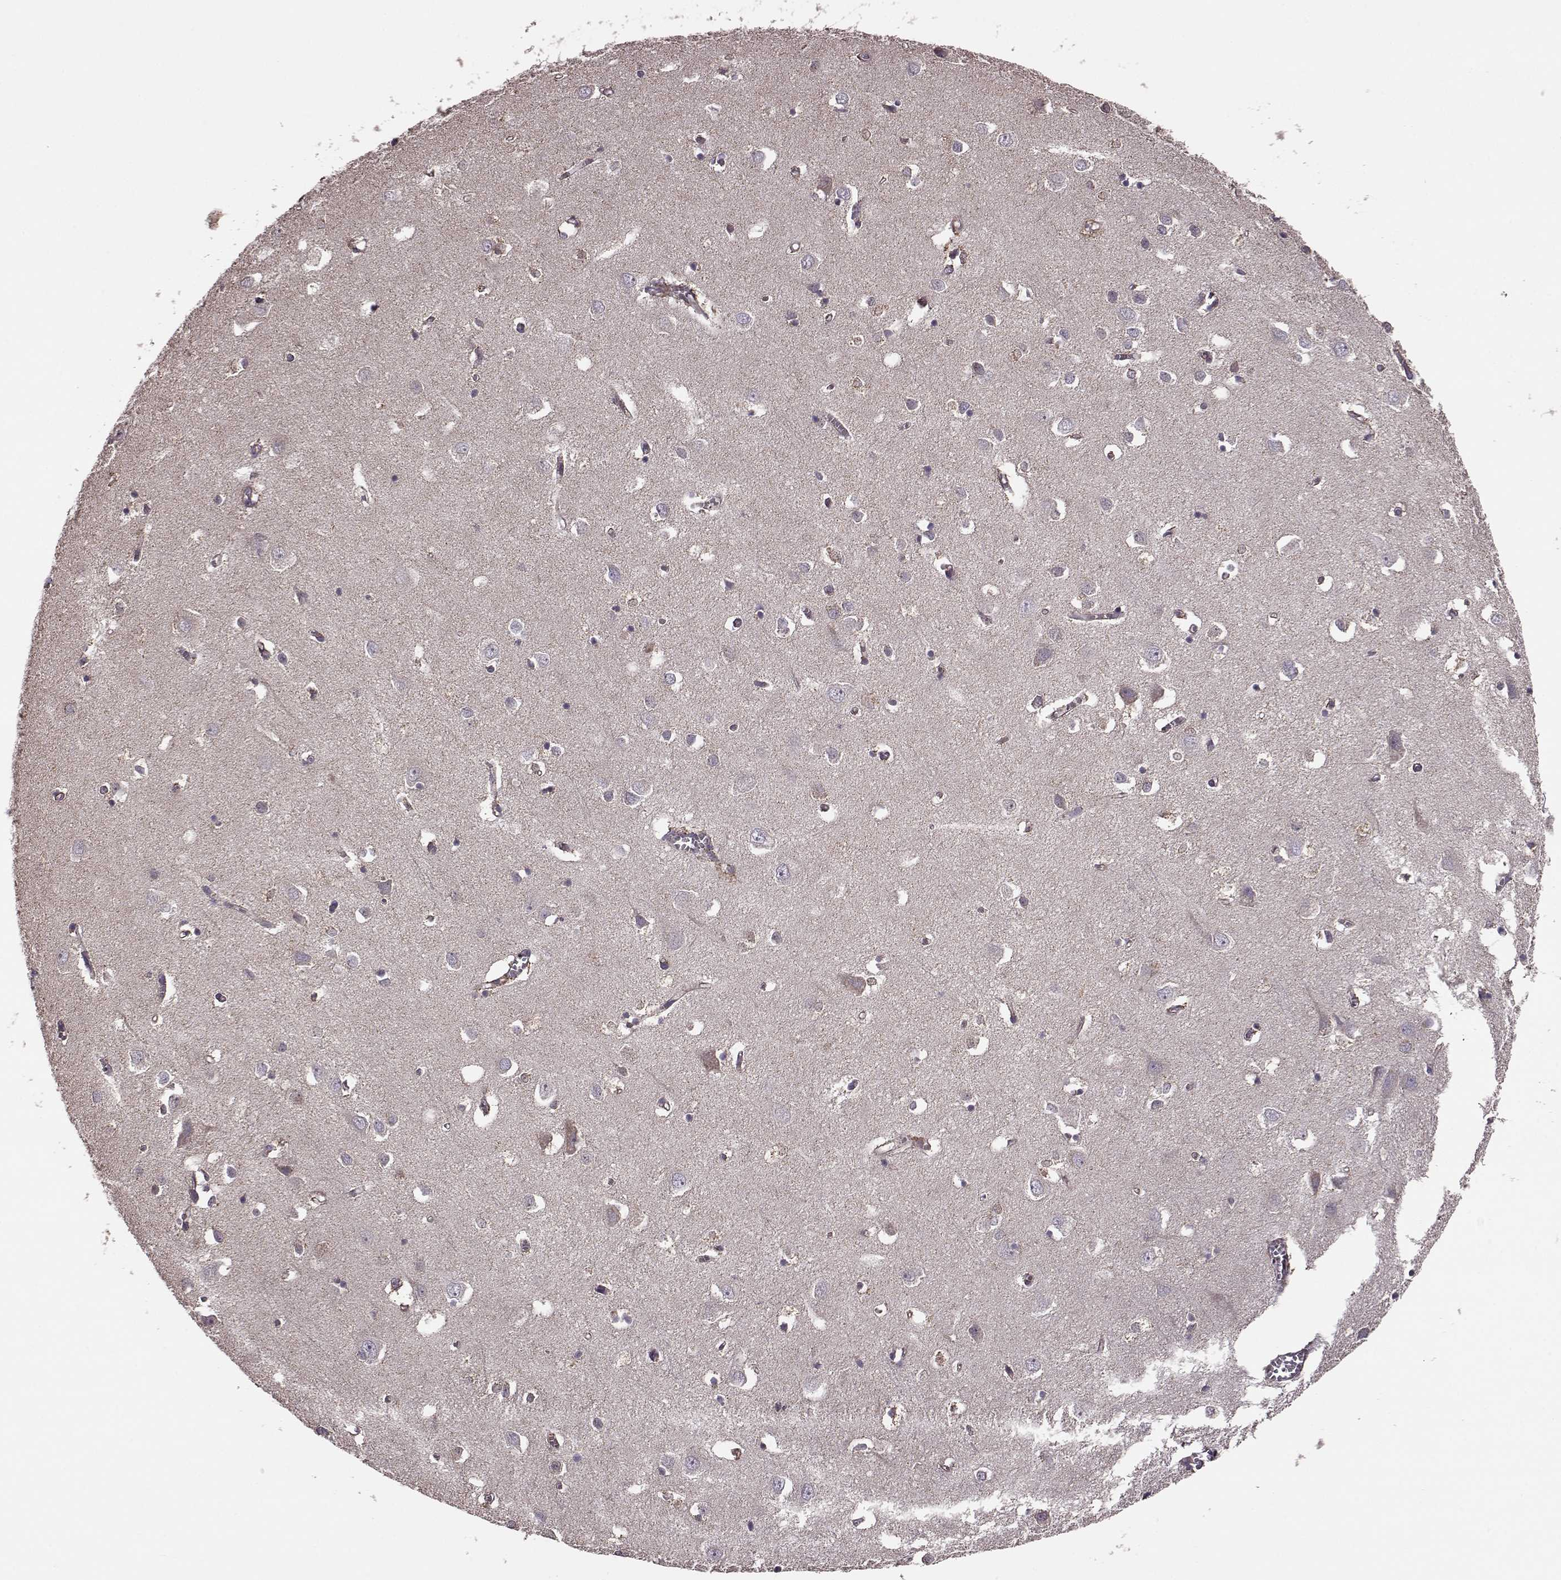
{"staining": {"intensity": "negative", "quantity": "none", "location": "none"}, "tissue": "cerebral cortex", "cell_type": "Endothelial cells", "image_type": "normal", "snomed": [{"axis": "morphology", "description": "Normal tissue, NOS"}, {"axis": "topography", "description": "Cerebral cortex"}], "caption": "DAB (3,3'-diaminobenzidine) immunohistochemical staining of normal cerebral cortex reveals no significant positivity in endothelial cells.", "gene": "PUDP", "patient": {"sex": "male", "age": 70}}